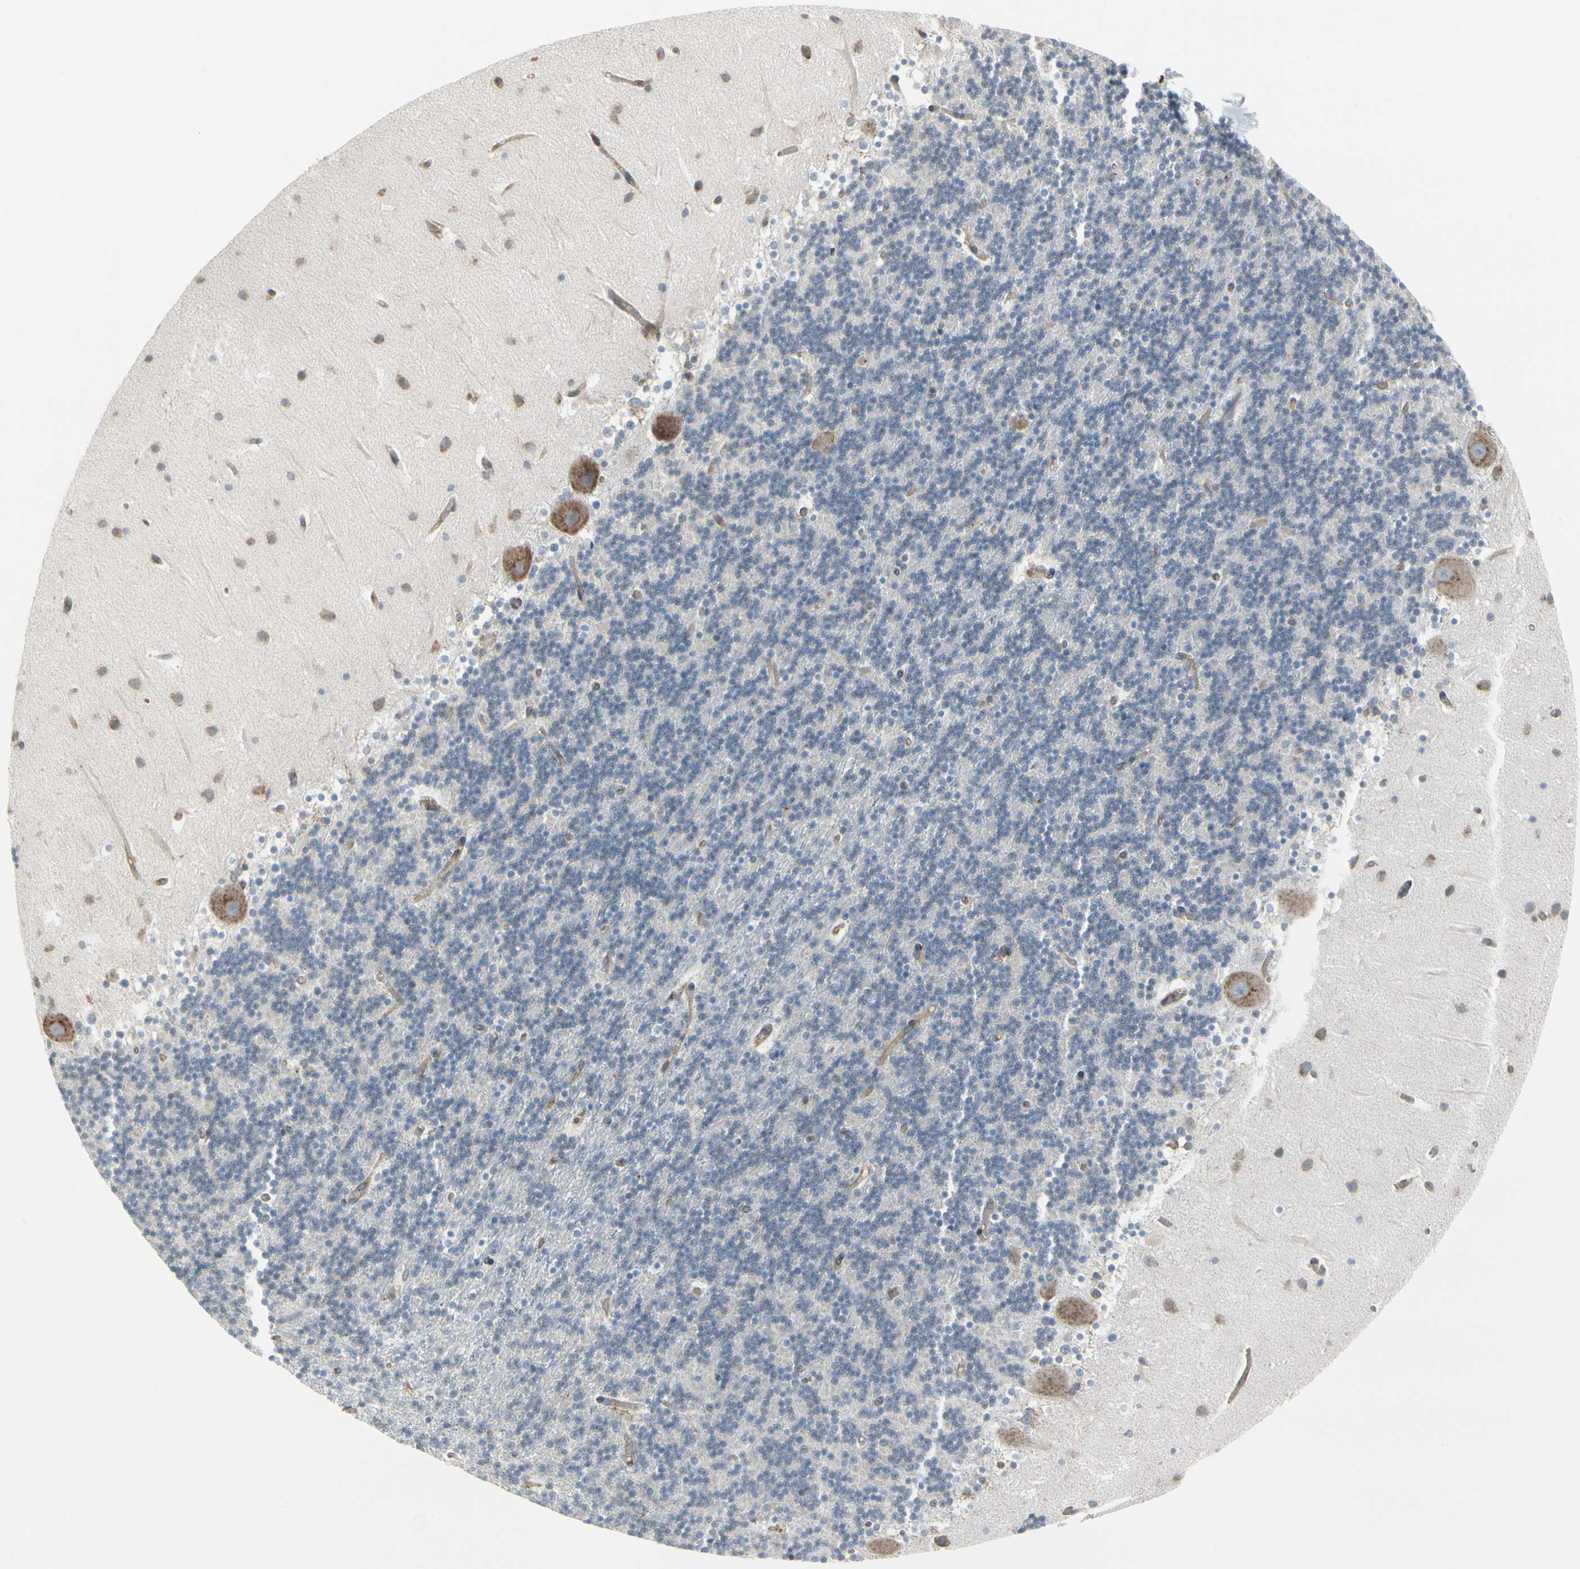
{"staining": {"intensity": "weak", "quantity": "<25%", "location": "cytoplasmic/membranous"}, "tissue": "cerebellum", "cell_type": "Cells in granular layer", "image_type": "normal", "snomed": [{"axis": "morphology", "description": "Normal tissue, NOS"}, {"axis": "topography", "description": "Cerebellum"}], "caption": "Immunohistochemical staining of unremarkable human cerebellum reveals no significant staining in cells in granular layer. Nuclei are stained in blue.", "gene": "FNDC3A", "patient": {"sex": "male", "age": 45}}